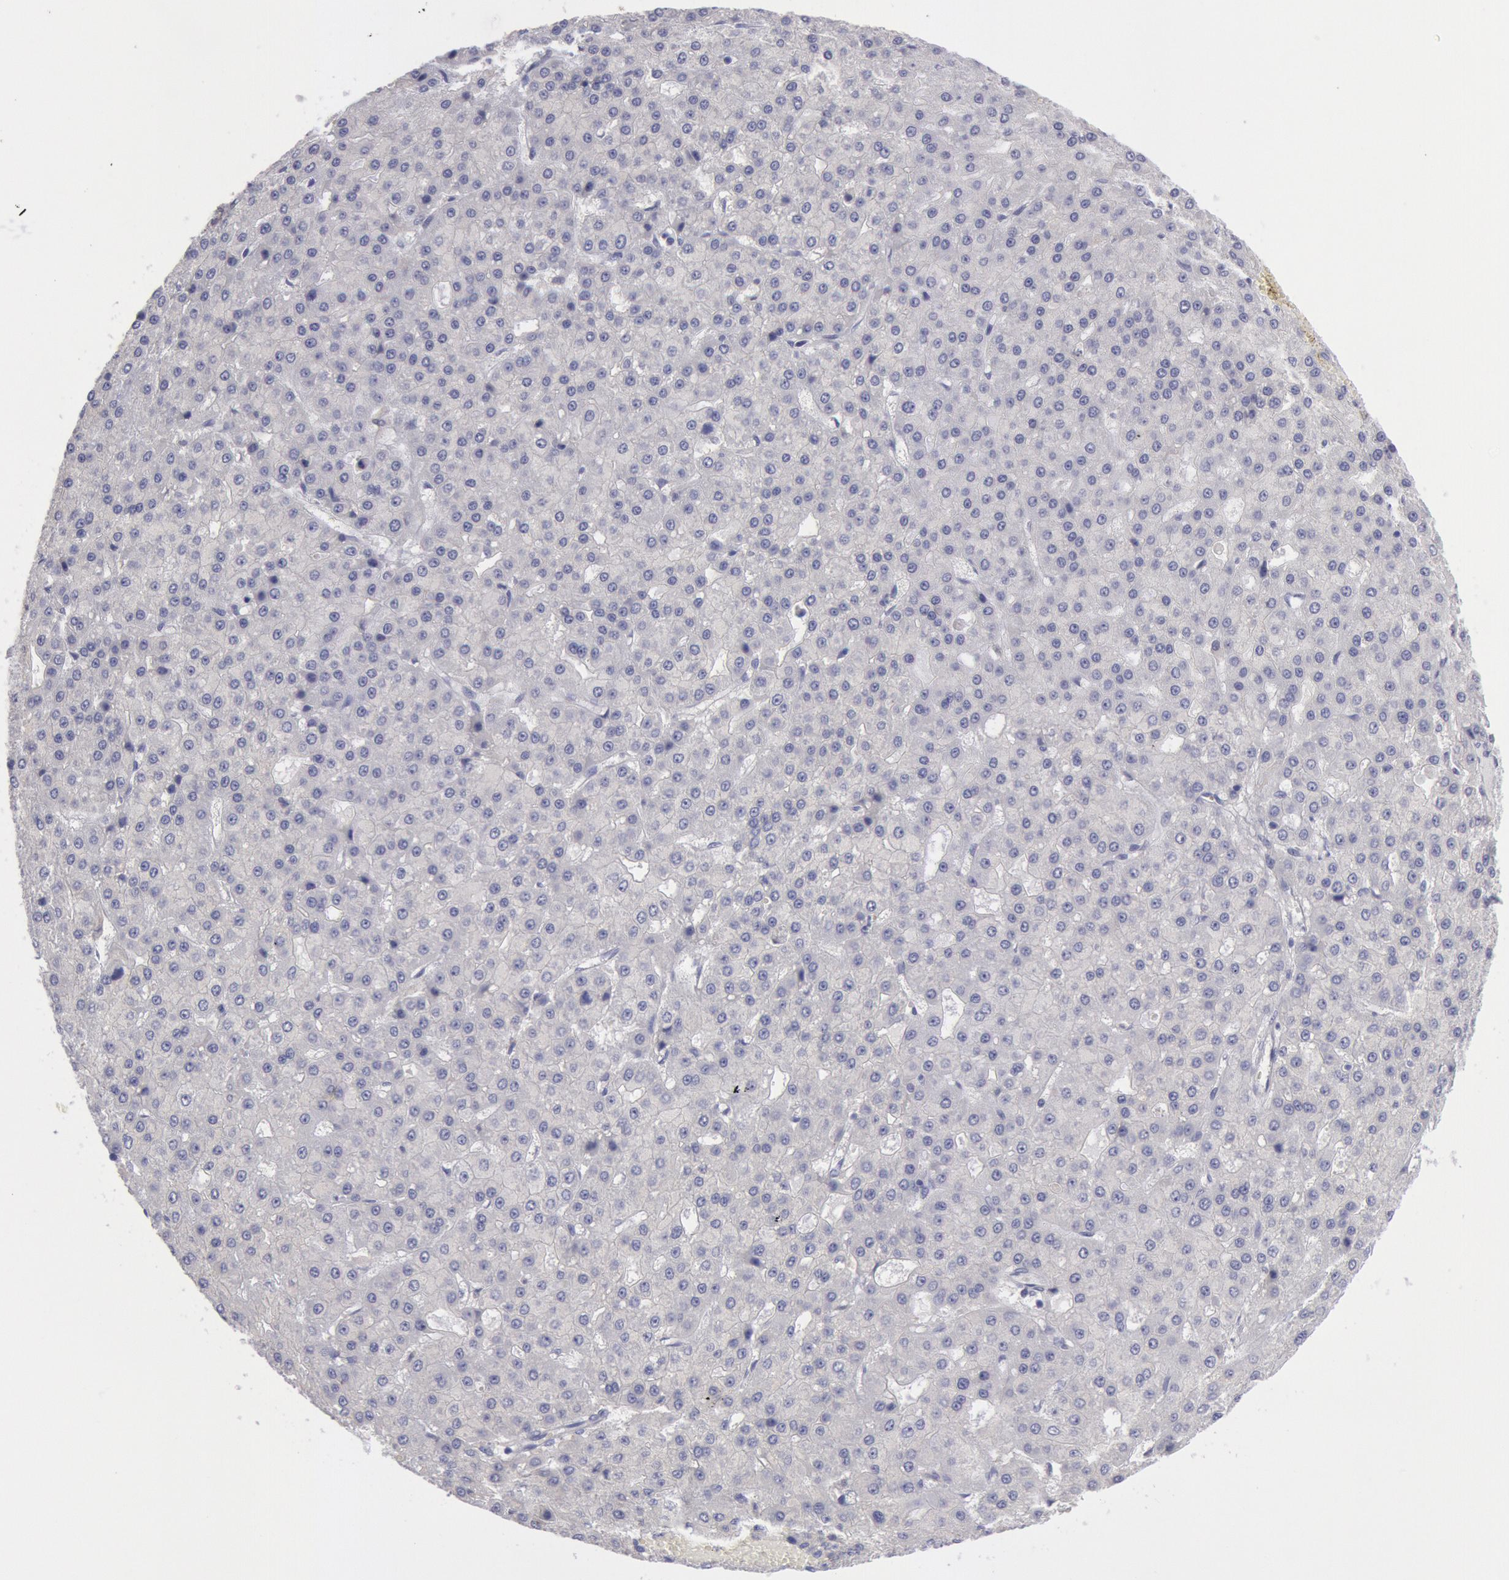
{"staining": {"intensity": "negative", "quantity": "none", "location": "none"}, "tissue": "liver cancer", "cell_type": "Tumor cells", "image_type": "cancer", "snomed": [{"axis": "morphology", "description": "Carcinoma, Hepatocellular, NOS"}, {"axis": "topography", "description": "Liver"}], "caption": "The histopathology image demonstrates no significant staining in tumor cells of liver hepatocellular carcinoma.", "gene": "MYH7", "patient": {"sex": "male", "age": 47}}